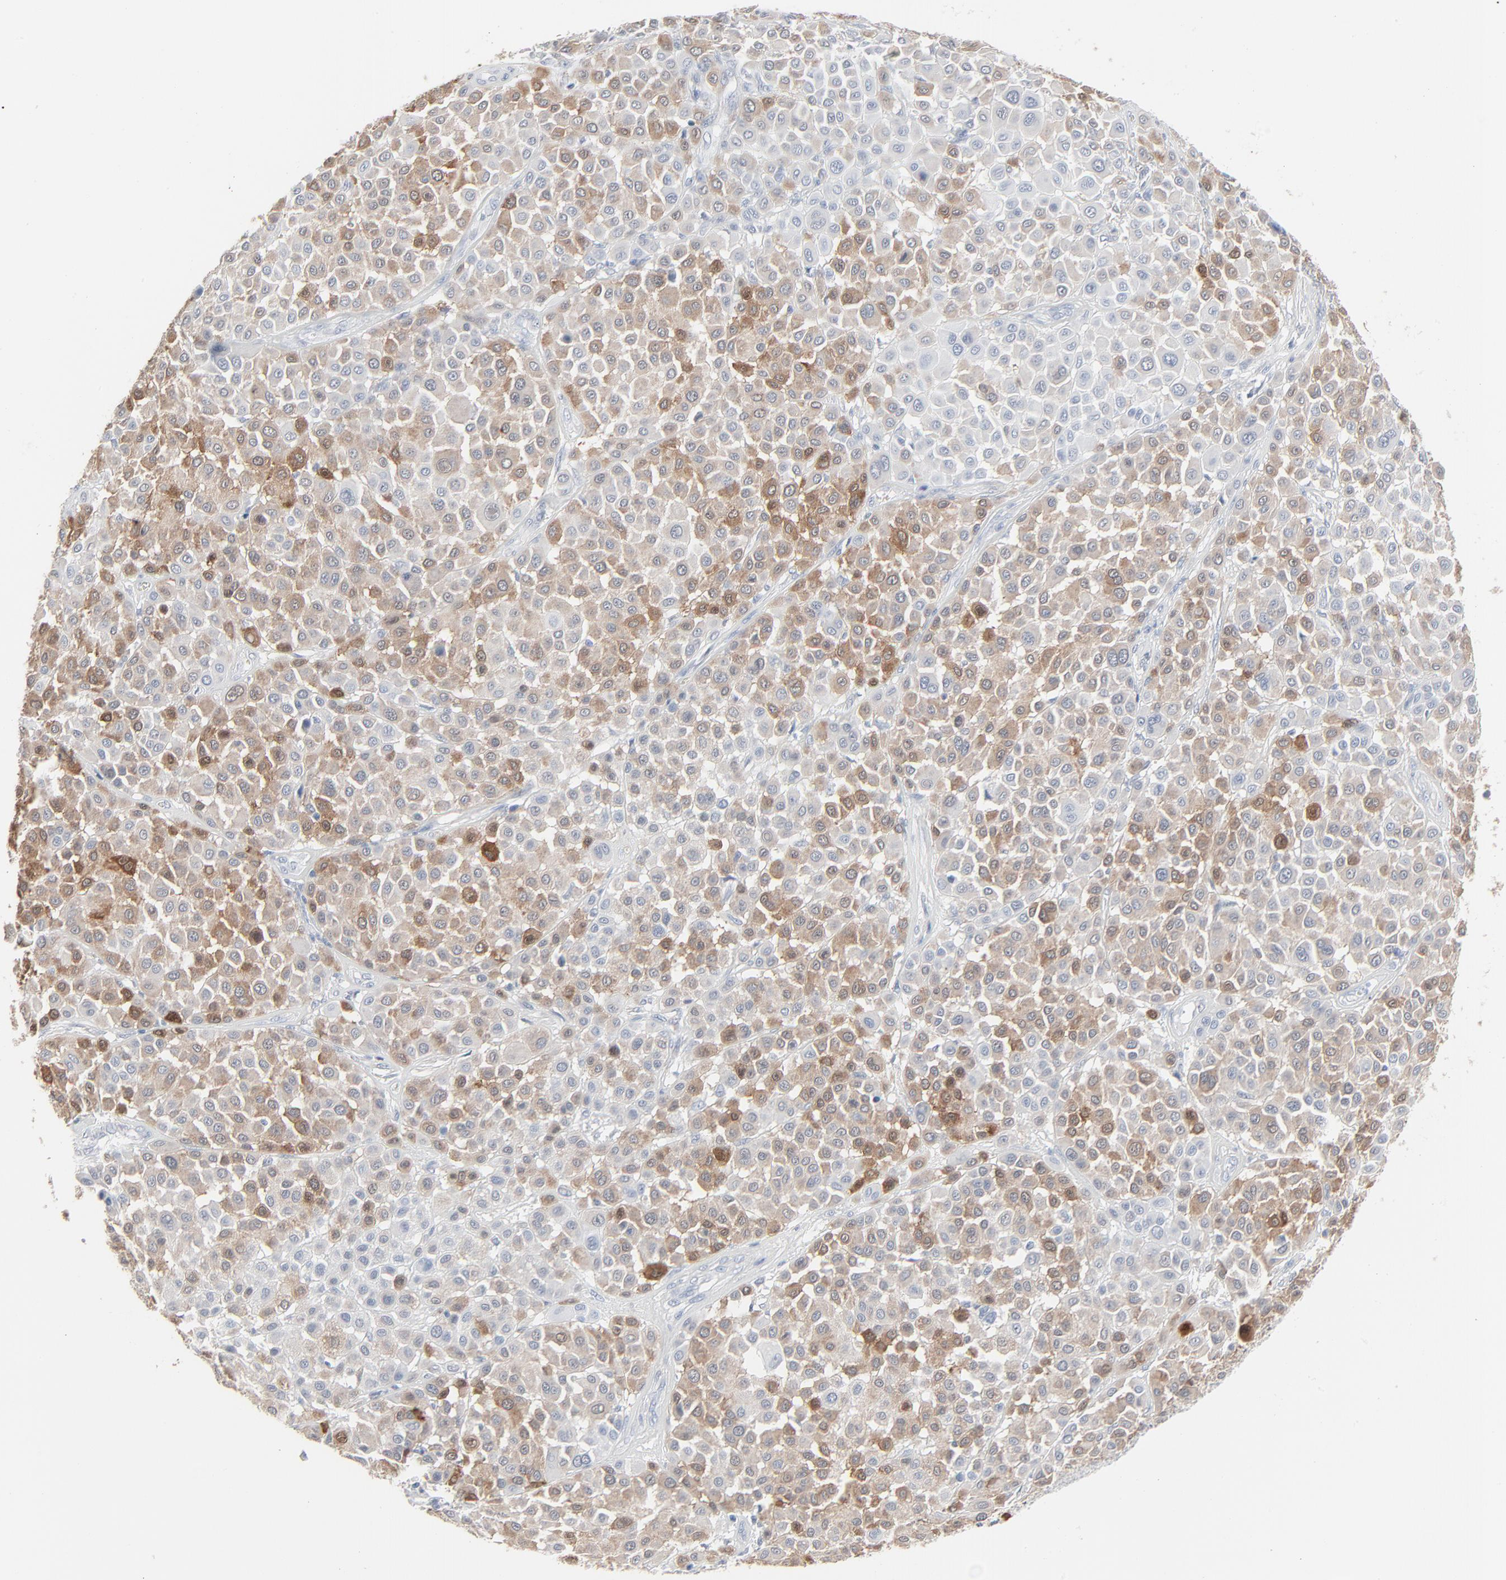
{"staining": {"intensity": "moderate", "quantity": "25%-75%", "location": "cytoplasmic/membranous"}, "tissue": "melanoma", "cell_type": "Tumor cells", "image_type": "cancer", "snomed": [{"axis": "morphology", "description": "Malignant melanoma, Metastatic site"}, {"axis": "topography", "description": "Soft tissue"}], "caption": "About 25%-75% of tumor cells in human malignant melanoma (metastatic site) display moderate cytoplasmic/membranous protein expression as visualized by brown immunohistochemical staining.", "gene": "PHGDH", "patient": {"sex": "male", "age": 41}}